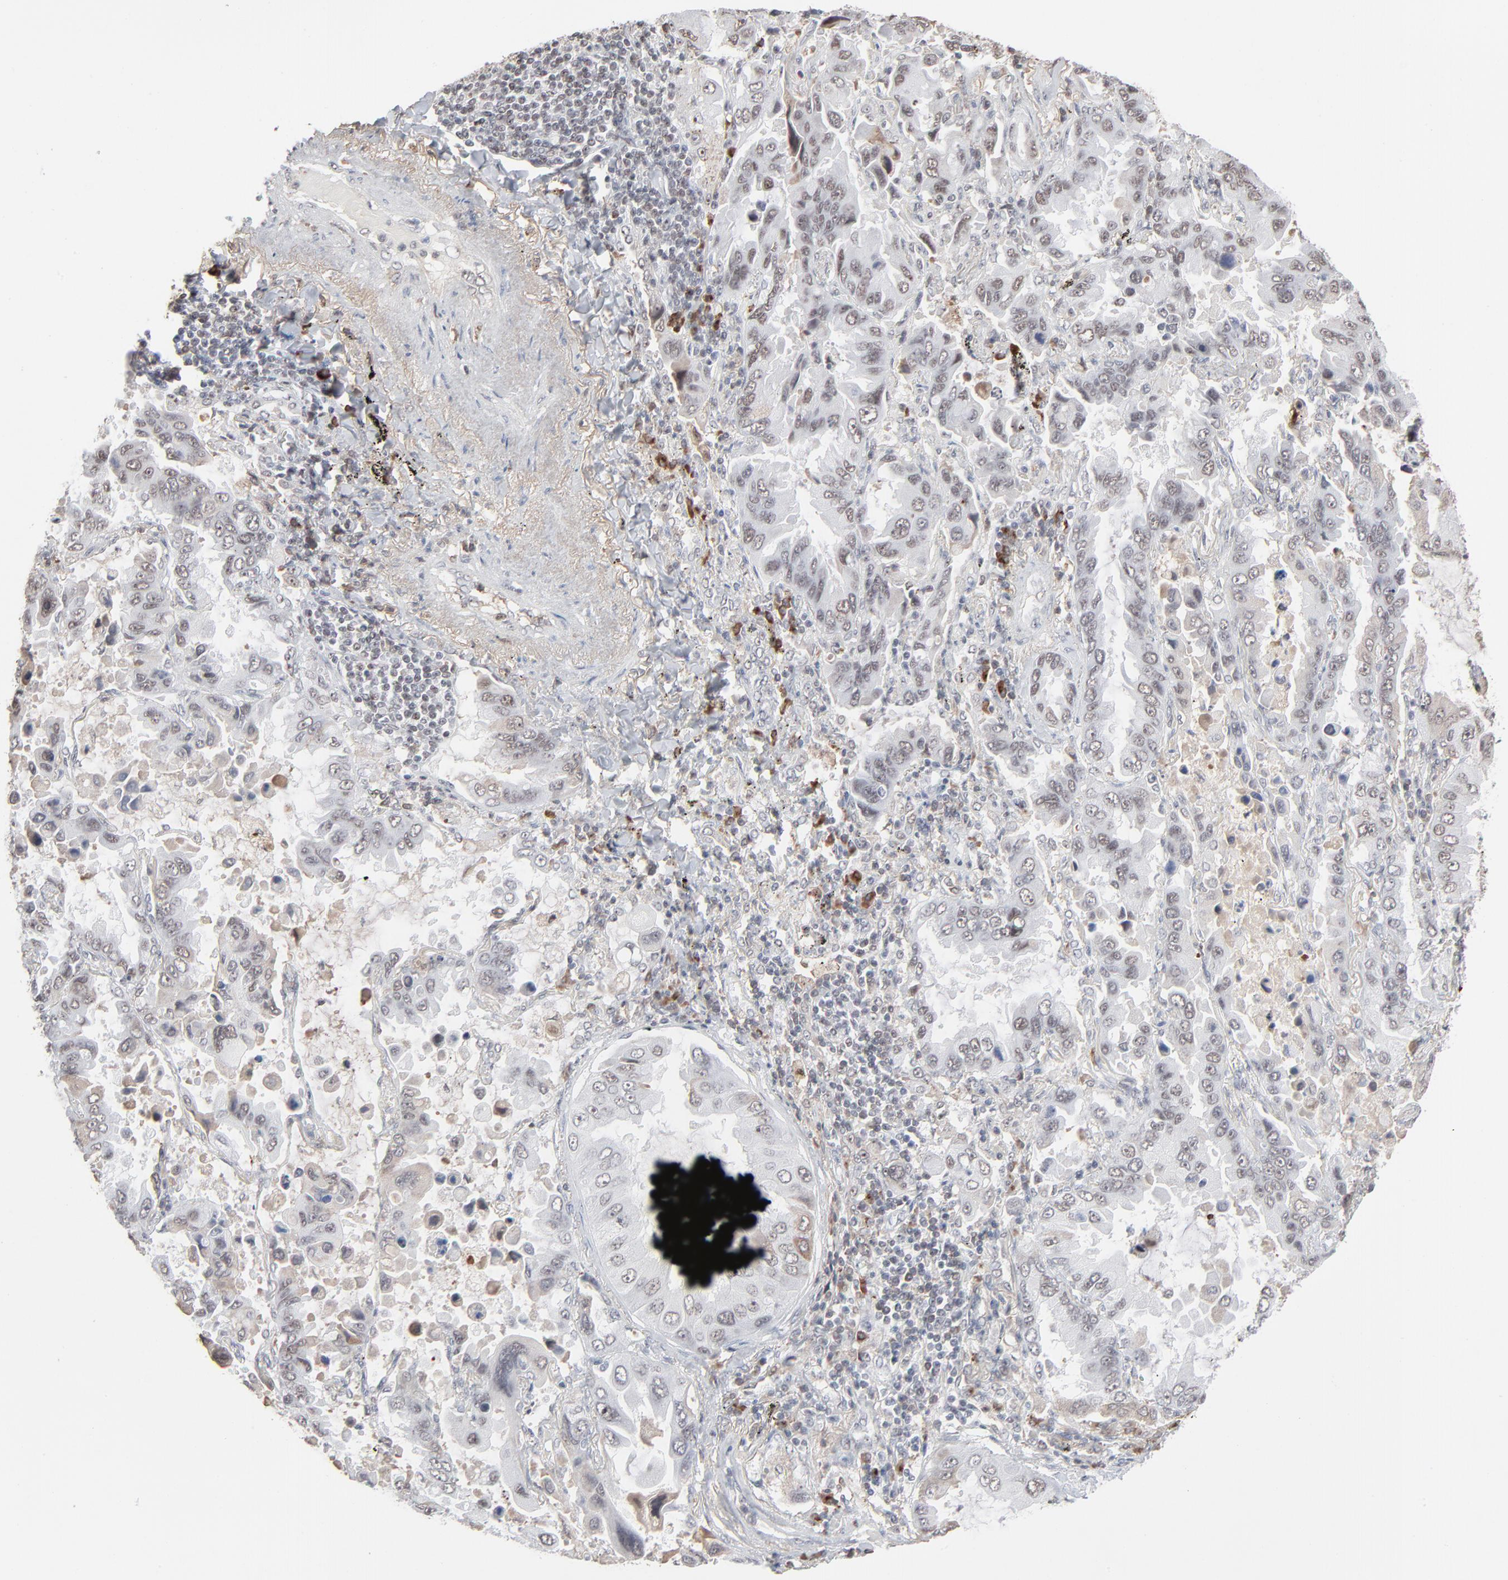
{"staining": {"intensity": "moderate", "quantity": "25%-75%", "location": "cytoplasmic/membranous,nuclear"}, "tissue": "lung cancer", "cell_type": "Tumor cells", "image_type": "cancer", "snomed": [{"axis": "morphology", "description": "Adenocarcinoma, NOS"}, {"axis": "topography", "description": "Lung"}], "caption": "Brown immunohistochemical staining in human lung cancer shows moderate cytoplasmic/membranous and nuclear positivity in approximately 25%-75% of tumor cells. The protein of interest is stained brown, and the nuclei are stained in blue (DAB IHC with brightfield microscopy, high magnification).", "gene": "MPHOSPH6", "patient": {"sex": "male", "age": 64}}